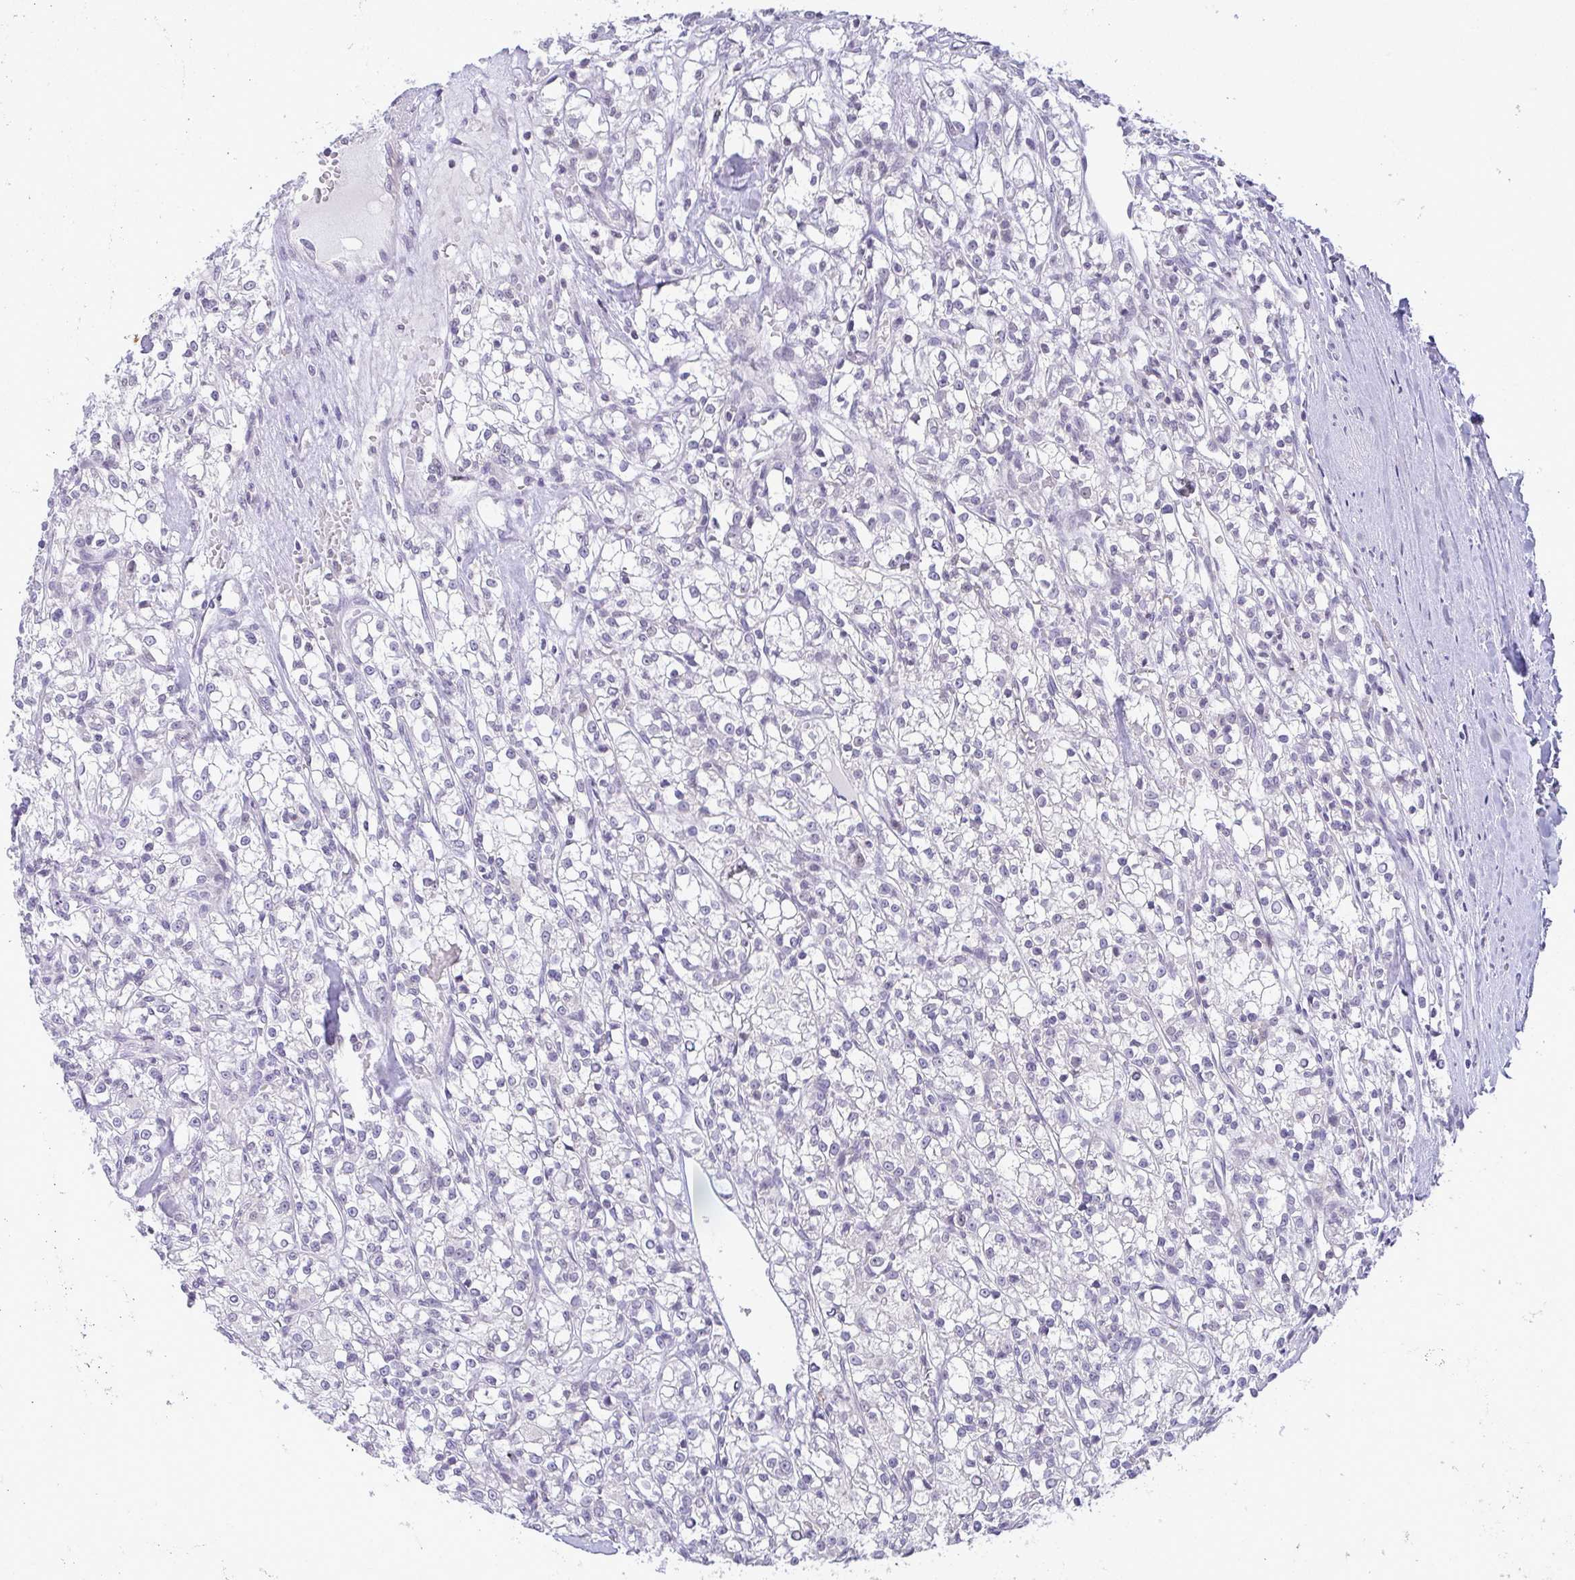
{"staining": {"intensity": "negative", "quantity": "none", "location": "none"}, "tissue": "renal cancer", "cell_type": "Tumor cells", "image_type": "cancer", "snomed": [{"axis": "morphology", "description": "Adenocarcinoma, NOS"}, {"axis": "topography", "description": "Kidney"}], "caption": "Tumor cells are negative for protein expression in human renal cancer.", "gene": "CACNA1S", "patient": {"sex": "female", "age": 59}}